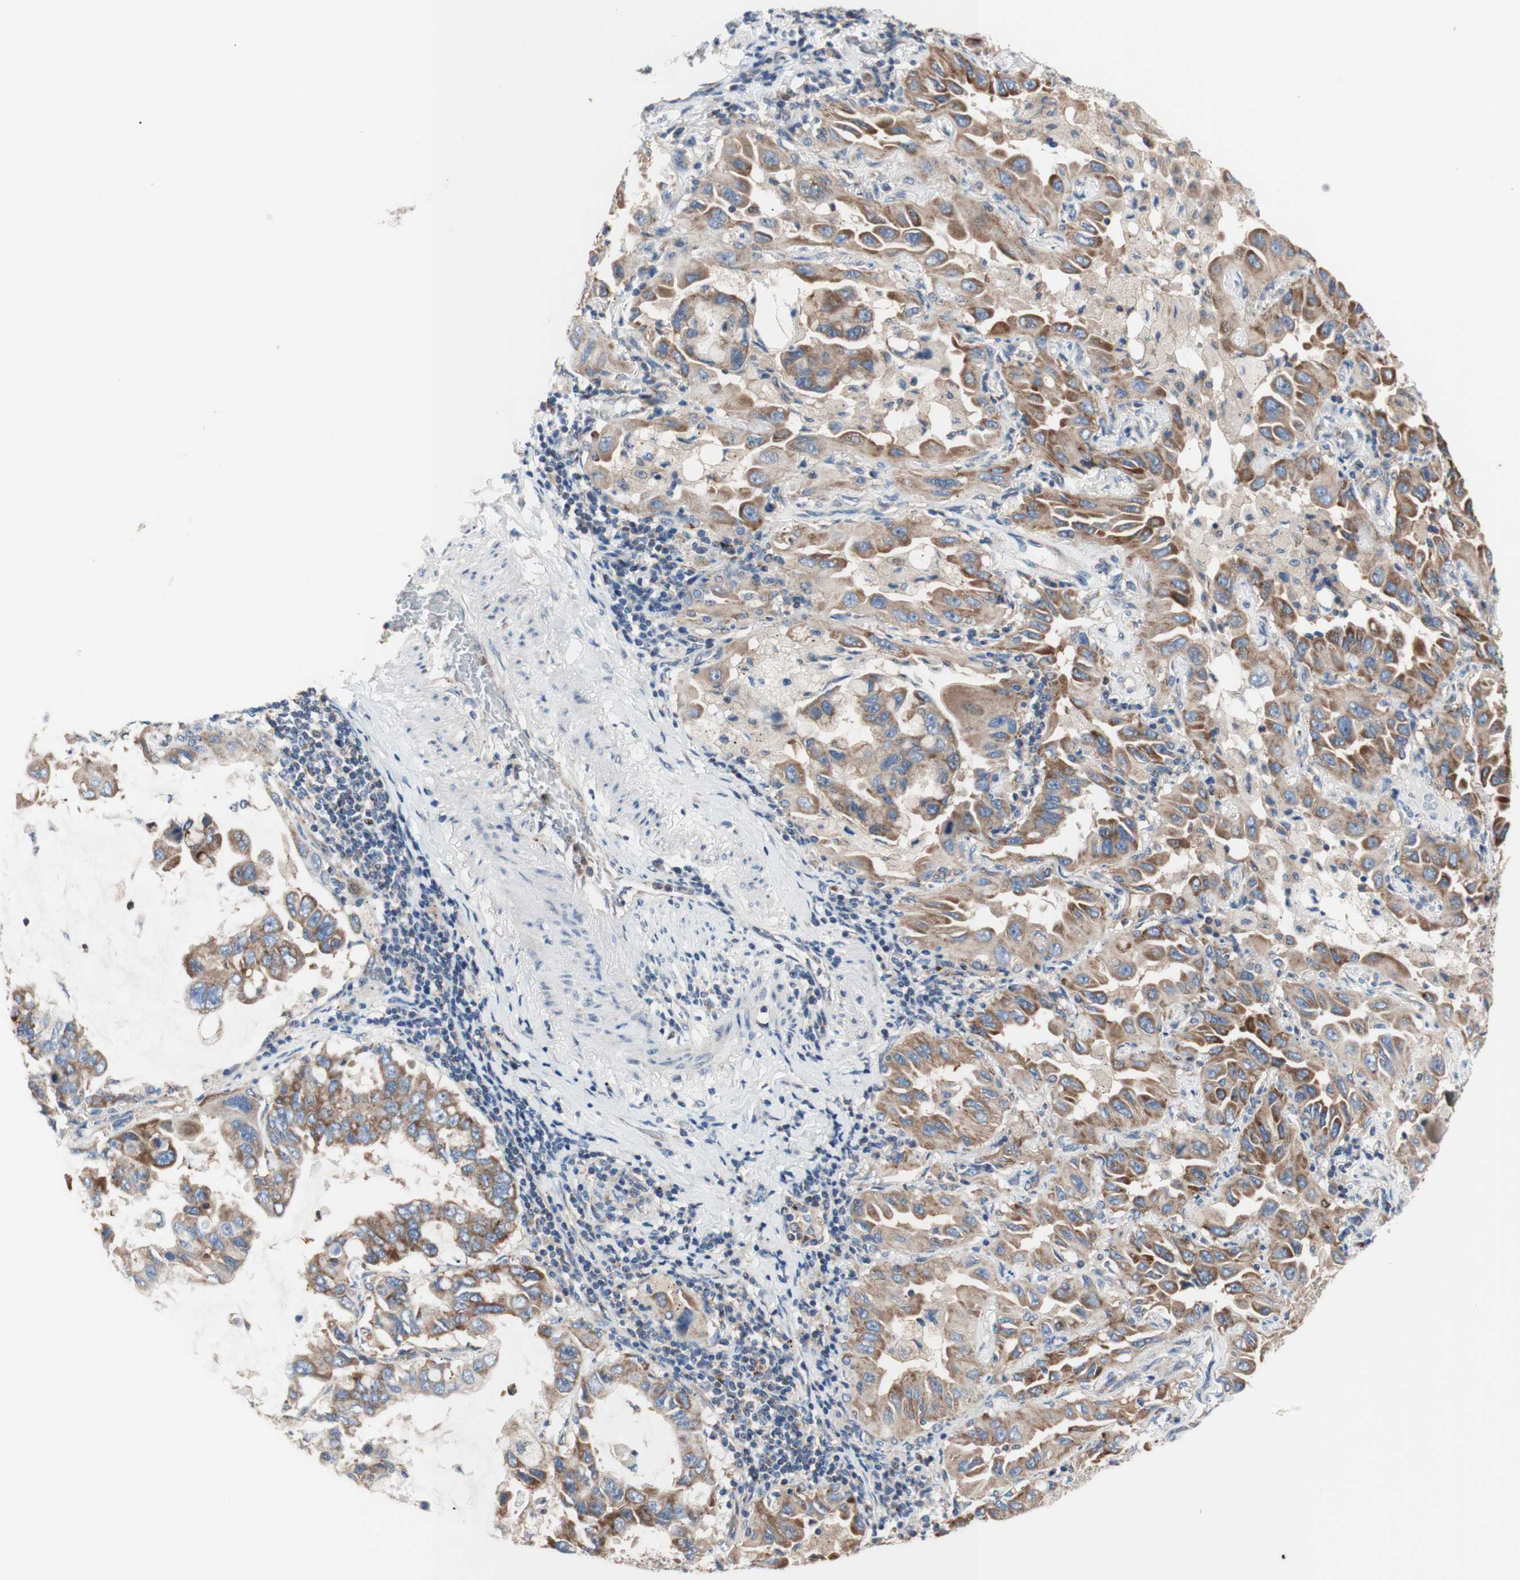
{"staining": {"intensity": "moderate", "quantity": ">75%", "location": "cytoplasmic/membranous"}, "tissue": "lung cancer", "cell_type": "Tumor cells", "image_type": "cancer", "snomed": [{"axis": "morphology", "description": "Adenocarcinoma, NOS"}, {"axis": "topography", "description": "Lung"}], "caption": "Immunohistochemistry photomicrograph of neoplastic tissue: lung adenocarcinoma stained using IHC shows medium levels of moderate protein expression localized specifically in the cytoplasmic/membranous of tumor cells, appearing as a cytoplasmic/membranous brown color.", "gene": "FMR1", "patient": {"sex": "male", "age": 64}}